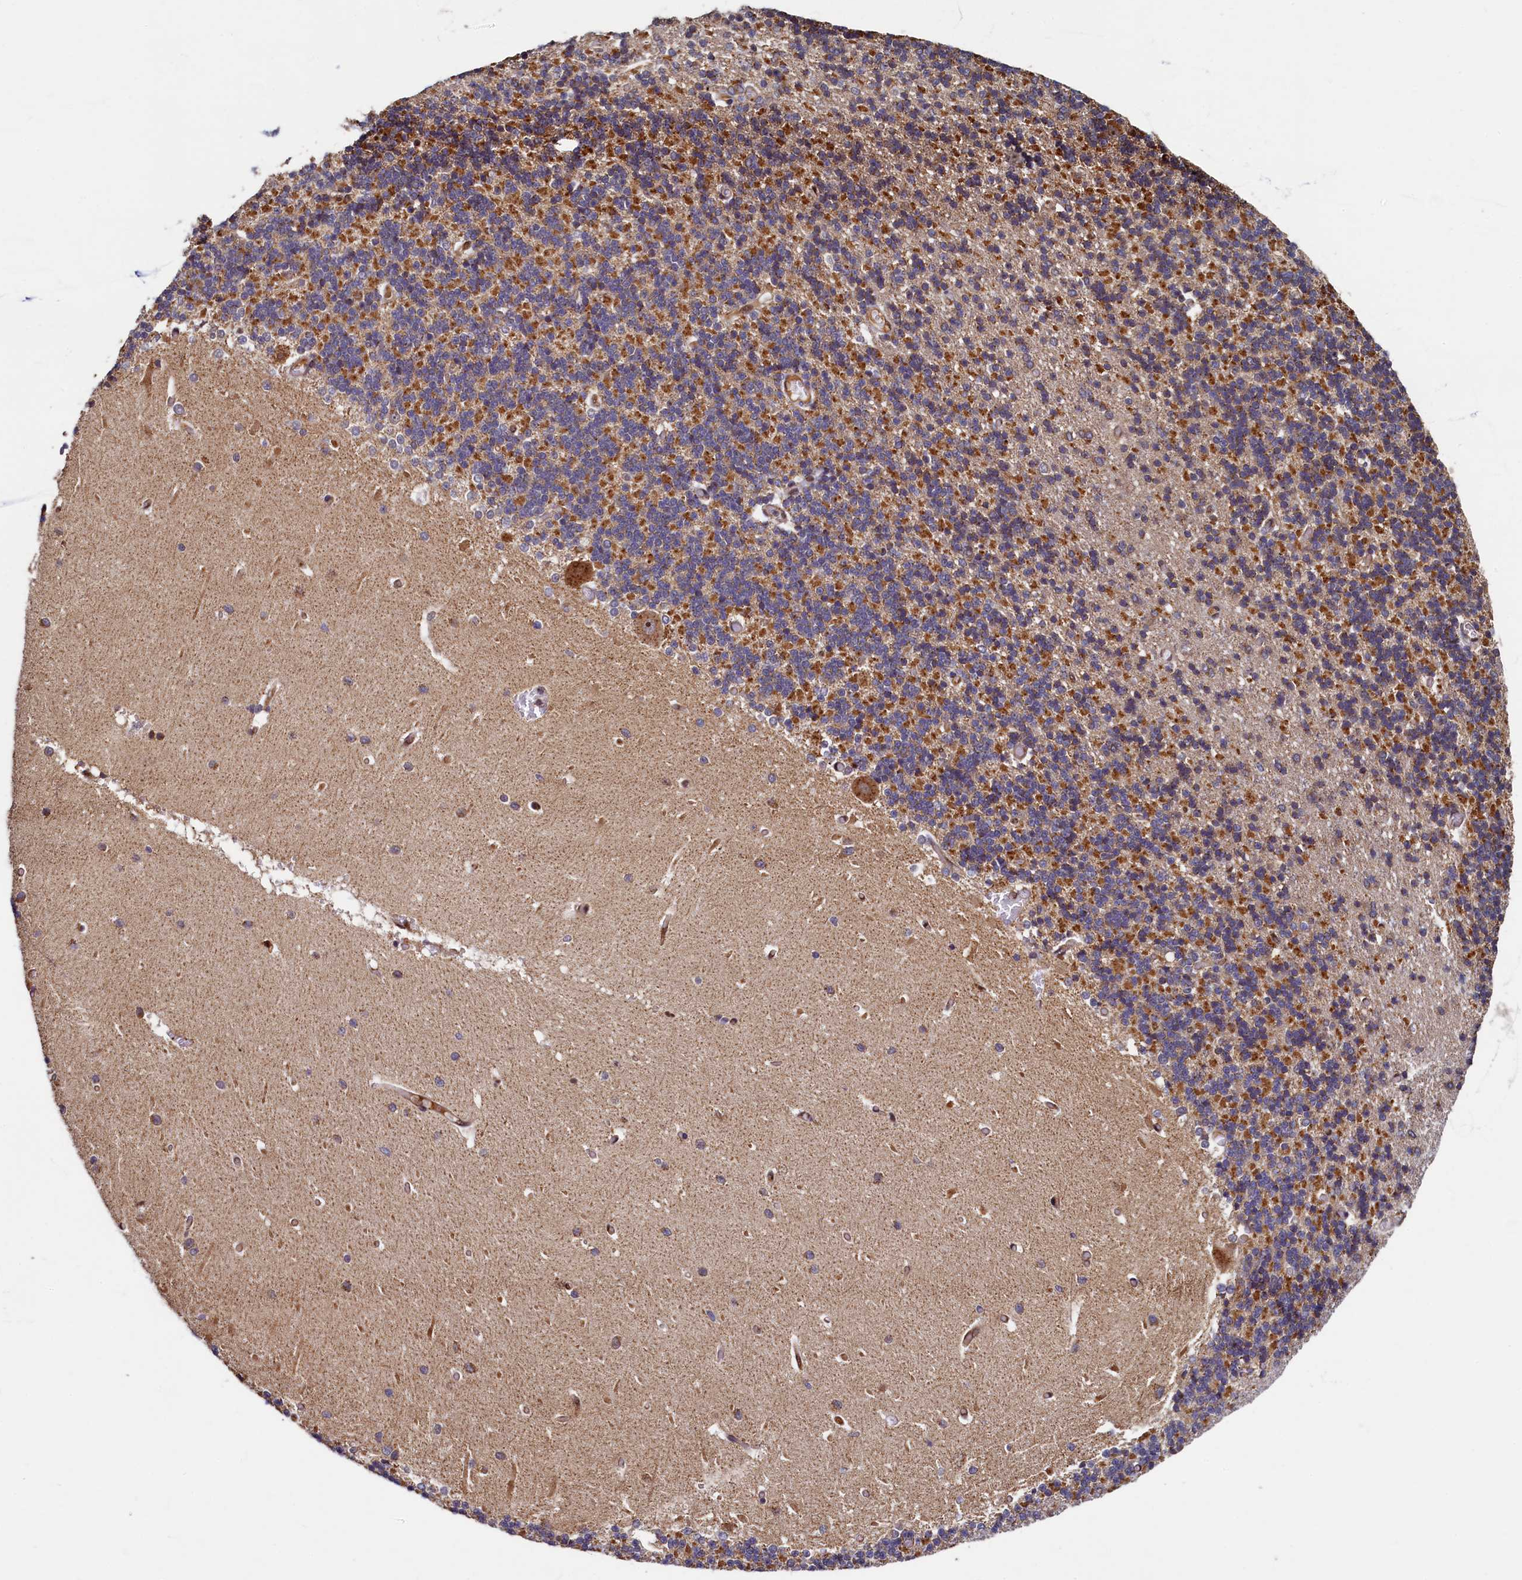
{"staining": {"intensity": "moderate", "quantity": "25%-75%", "location": "cytoplasmic/membranous"}, "tissue": "cerebellum", "cell_type": "Cells in granular layer", "image_type": "normal", "snomed": [{"axis": "morphology", "description": "Normal tissue, NOS"}, {"axis": "topography", "description": "Cerebellum"}], "caption": "Moderate cytoplasmic/membranous protein expression is appreciated in about 25%-75% of cells in granular layer in cerebellum. (DAB (3,3'-diaminobenzidine) IHC, brown staining for protein, blue staining for nuclei).", "gene": "NCKAP5L", "patient": {"sex": "male", "age": 37}}